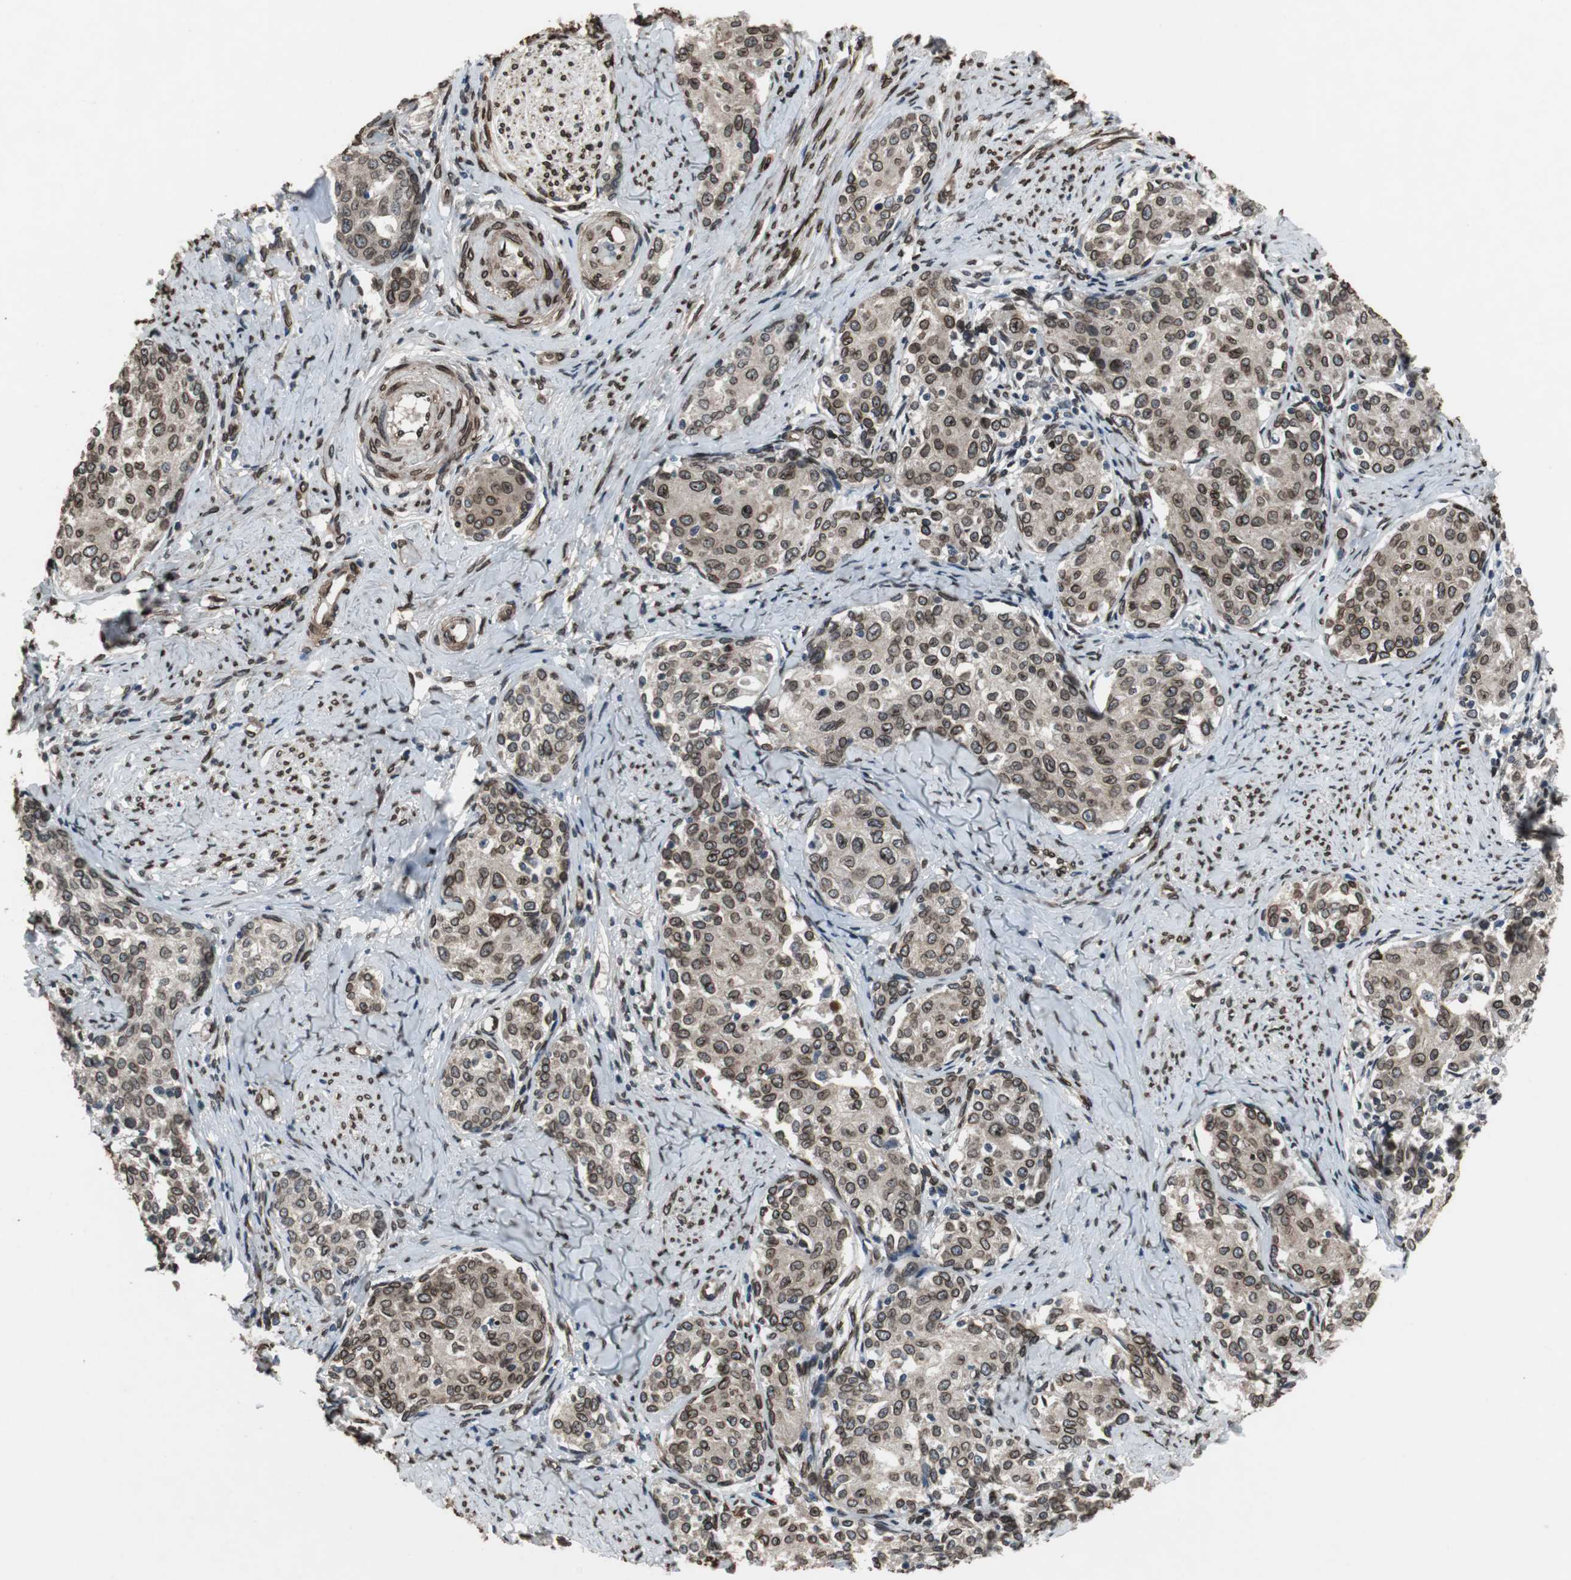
{"staining": {"intensity": "strong", "quantity": ">75%", "location": "cytoplasmic/membranous,nuclear"}, "tissue": "cervical cancer", "cell_type": "Tumor cells", "image_type": "cancer", "snomed": [{"axis": "morphology", "description": "Squamous cell carcinoma, NOS"}, {"axis": "morphology", "description": "Adenocarcinoma, NOS"}, {"axis": "topography", "description": "Cervix"}], "caption": "About >75% of tumor cells in cervical adenocarcinoma demonstrate strong cytoplasmic/membranous and nuclear protein staining as visualized by brown immunohistochemical staining.", "gene": "LMNA", "patient": {"sex": "female", "age": 52}}